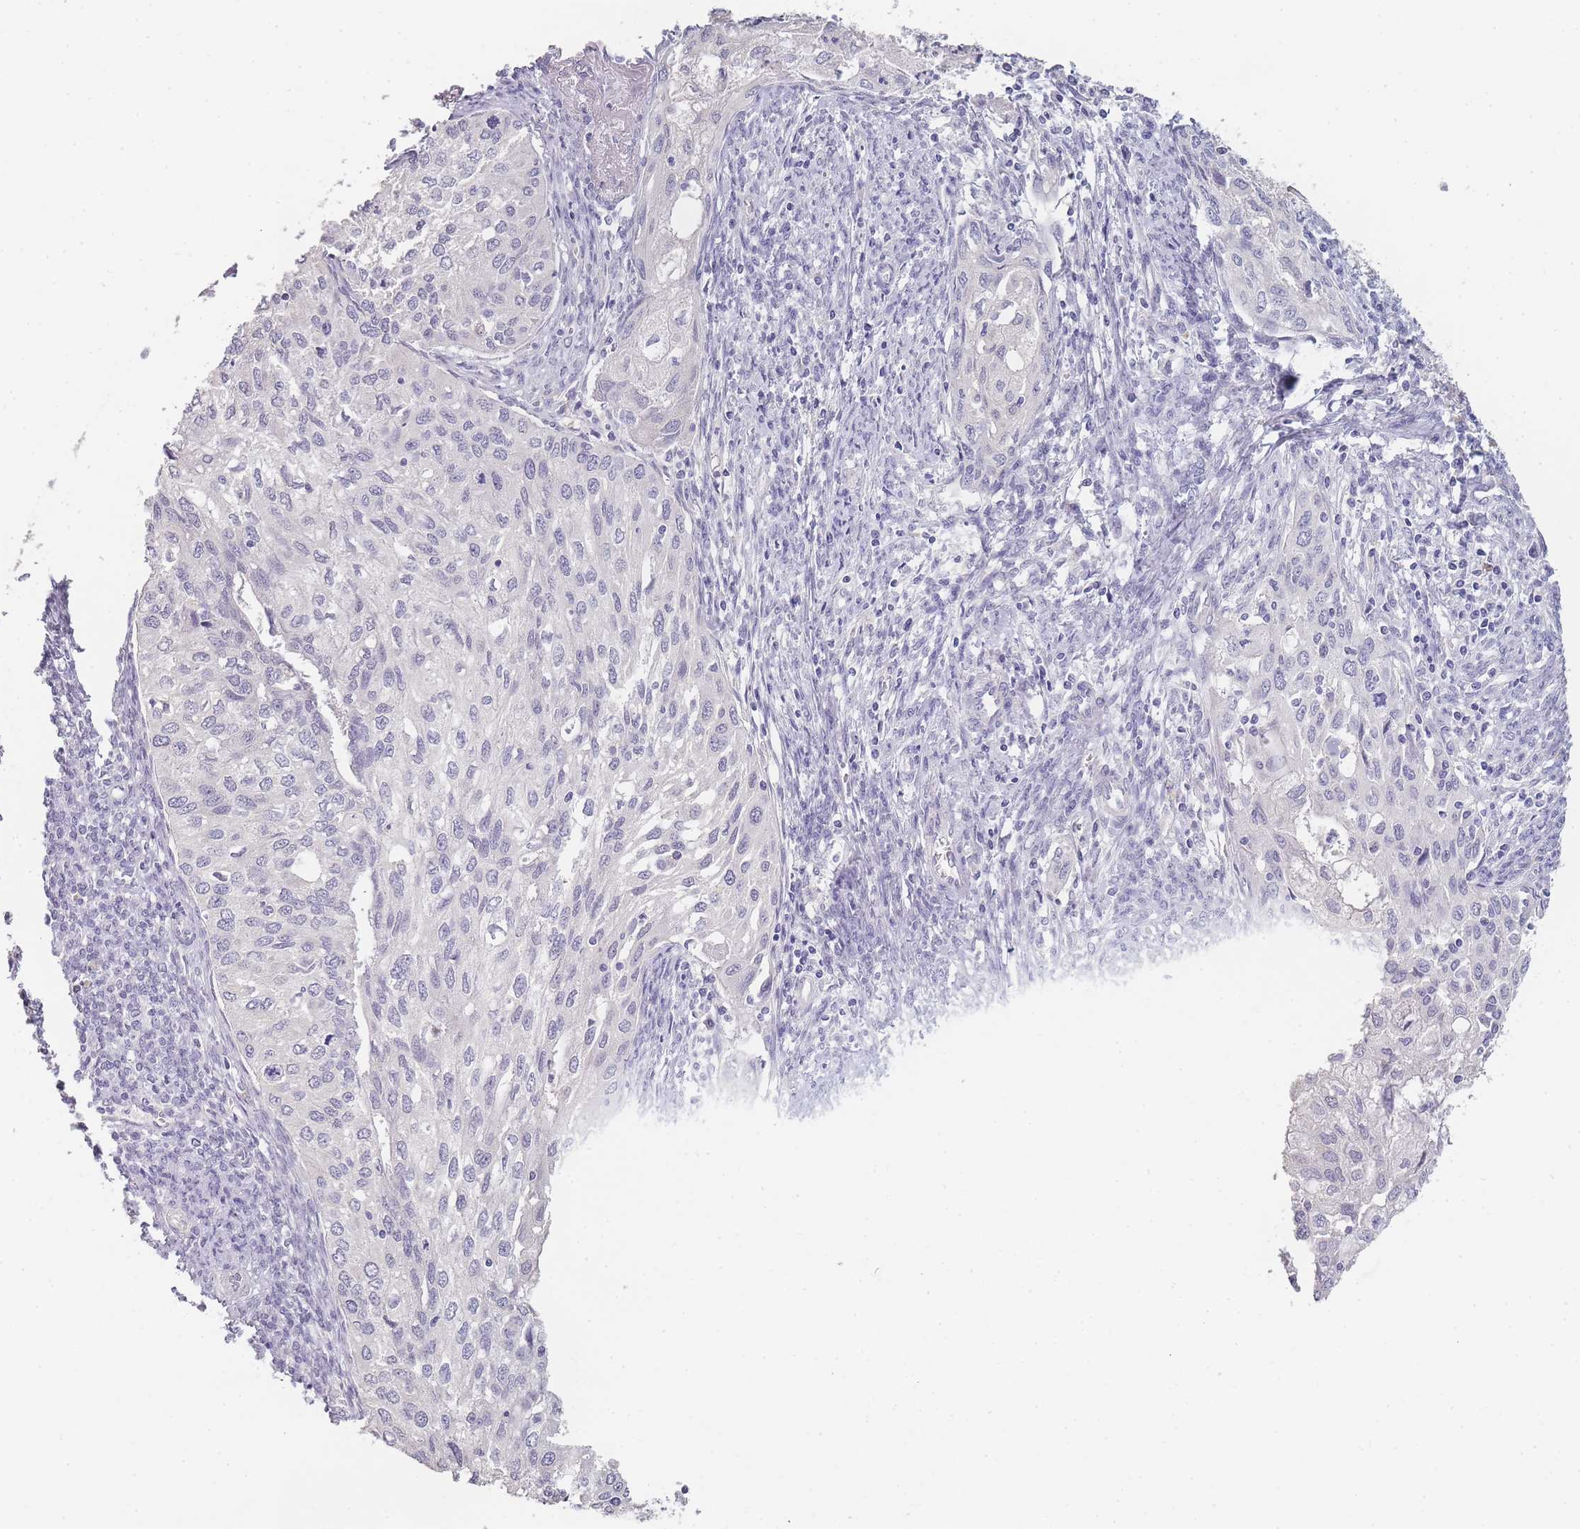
{"staining": {"intensity": "negative", "quantity": "none", "location": "none"}, "tissue": "cervical cancer", "cell_type": "Tumor cells", "image_type": "cancer", "snomed": [{"axis": "morphology", "description": "Squamous cell carcinoma, NOS"}, {"axis": "topography", "description": "Cervix"}], "caption": "Histopathology image shows no significant protein positivity in tumor cells of cervical cancer (squamous cell carcinoma).", "gene": "INS", "patient": {"sex": "female", "age": 67}}